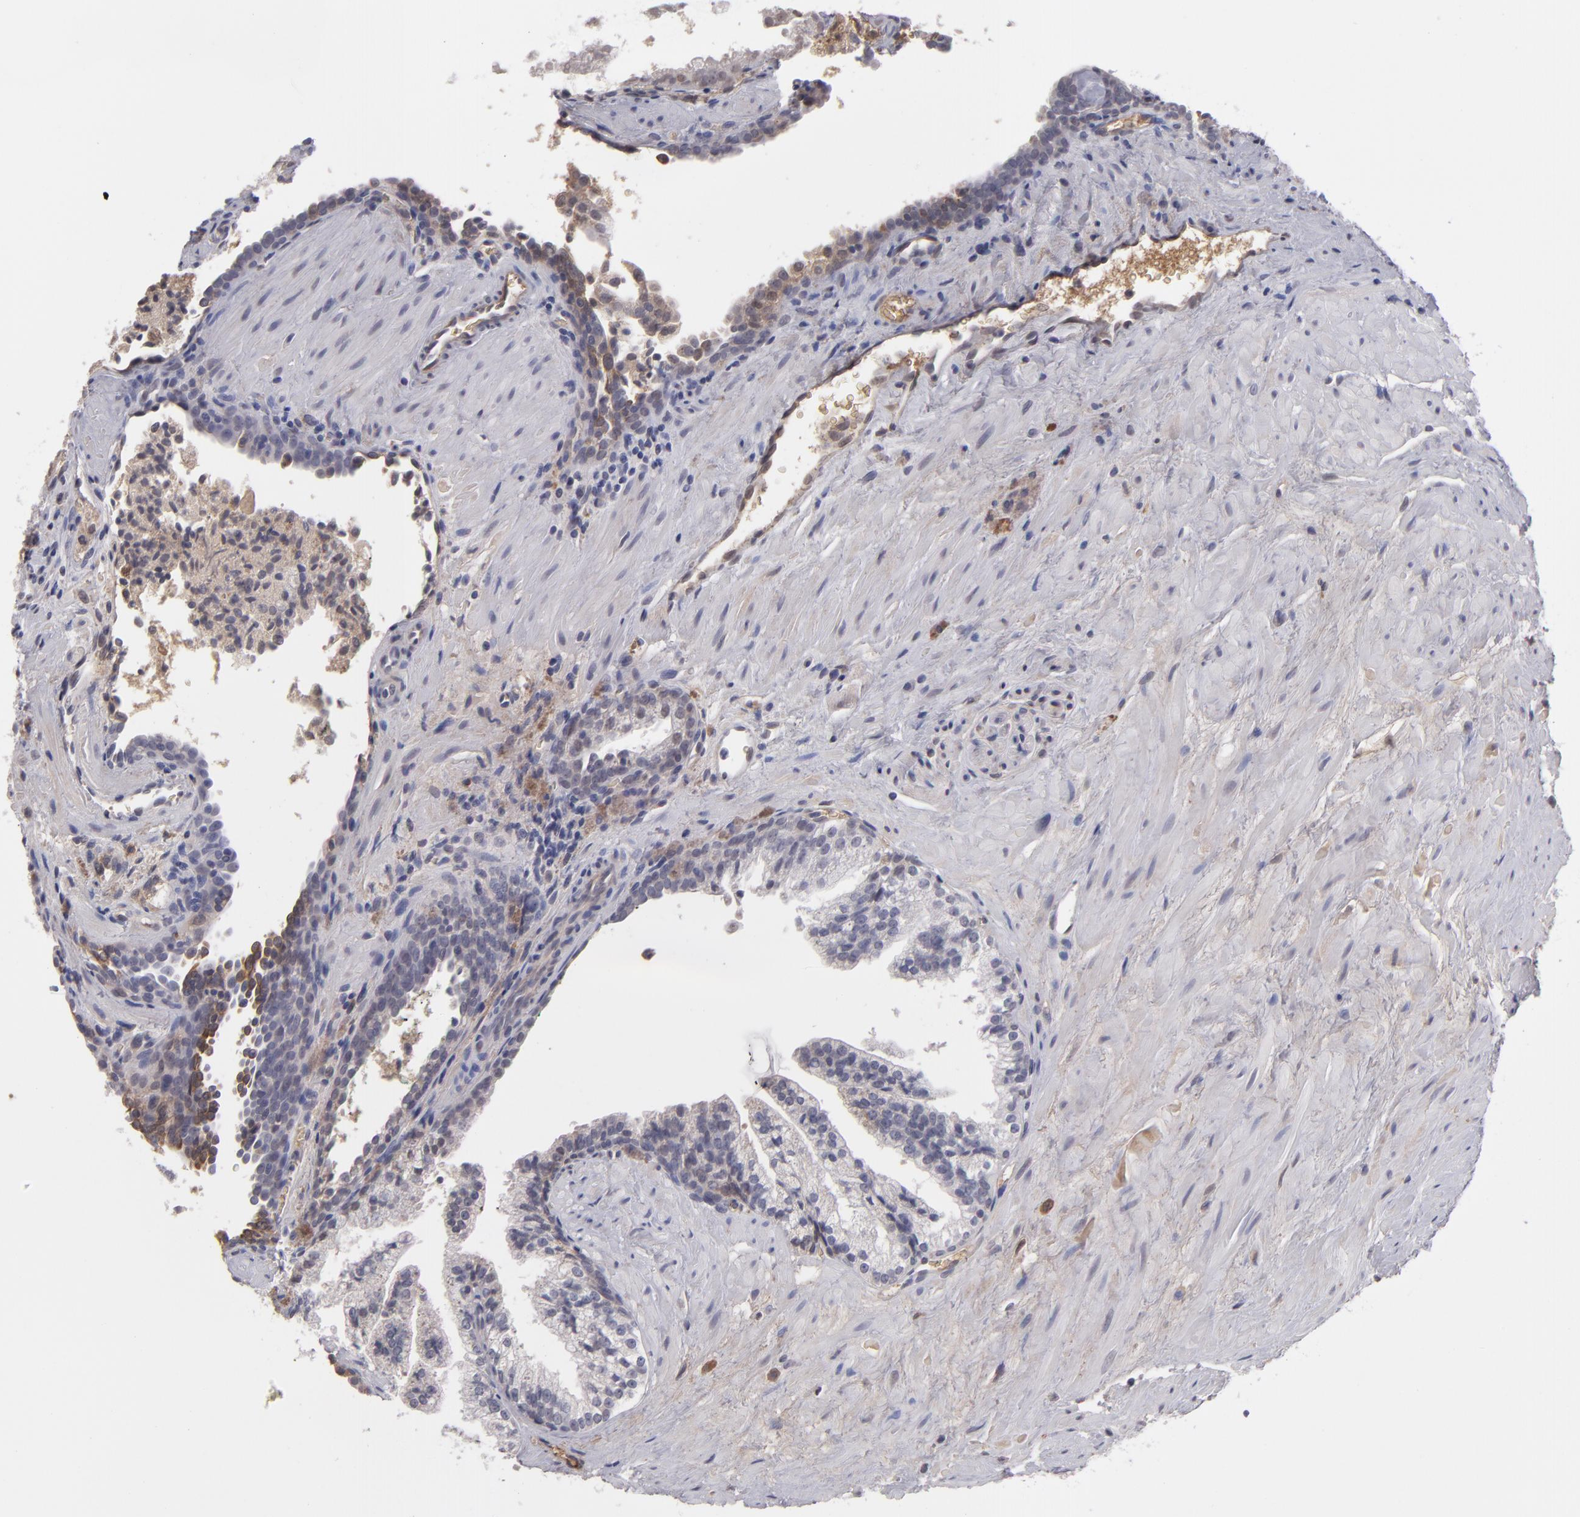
{"staining": {"intensity": "moderate", "quantity": "<25%", "location": "cytoplasmic/membranous"}, "tissue": "prostate cancer", "cell_type": "Tumor cells", "image_type": "cancer", "snomed": [{"axis": "morphology", "description": "Adenocarcinoma, Medium grade"}, {"axis": "topography", "description": "Prostate"}], "caption": "Moderate cytoplasmic/membranous expression for a protein is appreciated in about <25% of tumor cells of prostate adenocarcinoma (medium-grade) using immunohistochemistry (IHC).", "gene": "ITIH4", "patient": {"sex": "male", "age": 64}}